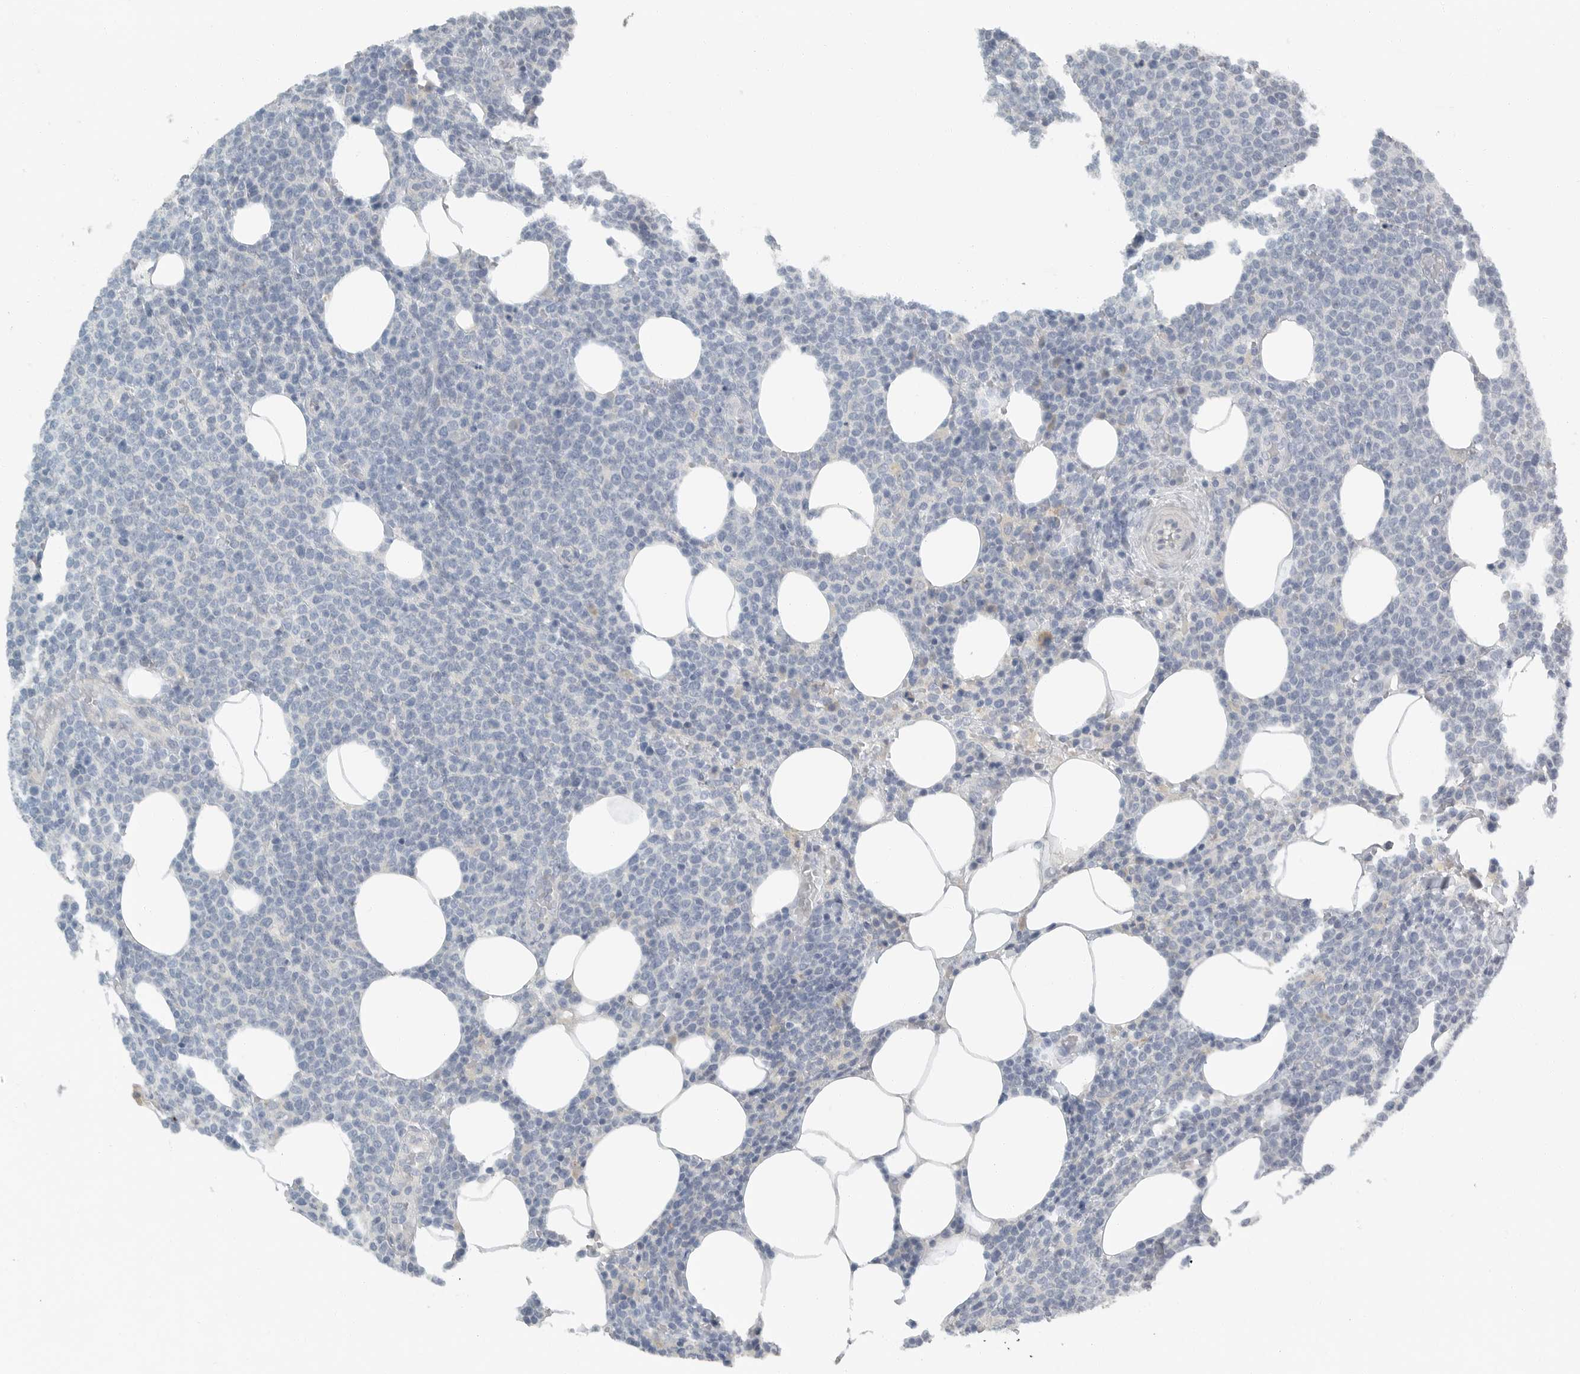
{"staining": {"intensity": "negative", "quantity": "none", "location": "none"}, "tissue": "lymphoma", "cell_type": "Tumor cells", "image_type": "cancer", "snomed": [{"axis": "morphology", "description": "Malignant lymphoma, non-Hodgkin's type, High grade"}, {"axis": "topography", "description": "Lymph node"}], "caption": "Immunohistochemical staining of human lymphoma displays no significant positivity in tumor cells.", "gene": "PAM", "patient": {"sex": "male", "age": 61}}